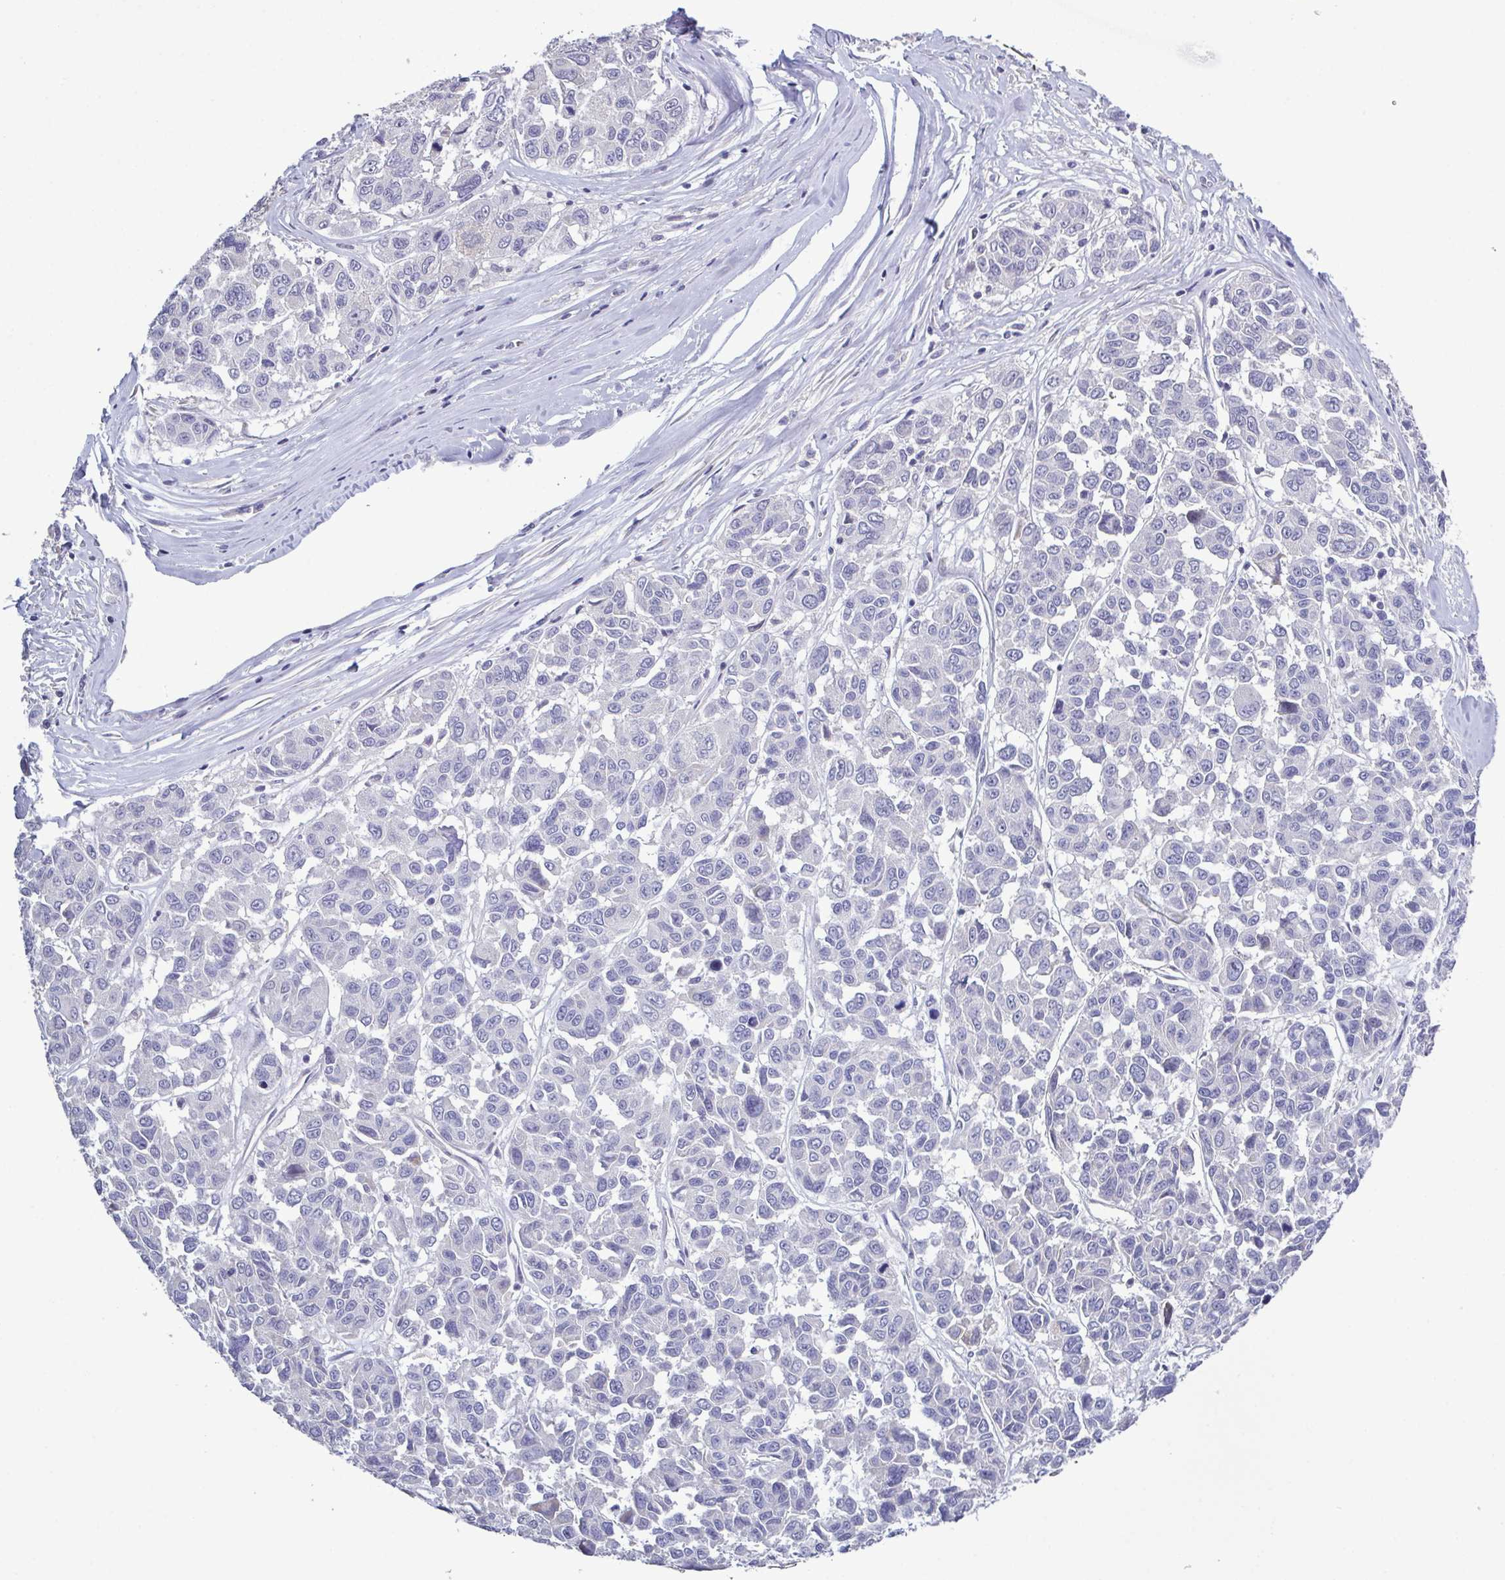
{"staining": {"intensity": "negative", "quantity": "none", "location": "none"}, "tissue": "melanoma", "cell_type": "Tumor cells", "image_type": "cancer", "snomed": [{"axis": "morphology", "description": "Malignant melanoma, NOS"}, {"axis": "topography", "description": "Skin"}], "caption": "An immunohistochemistry micrograph of malignant melanoma is shown. There is no staining in tumor cells of malignant melanoma.", "gene": "GLDC", "patient": {"sex": "female", "age": 66}}